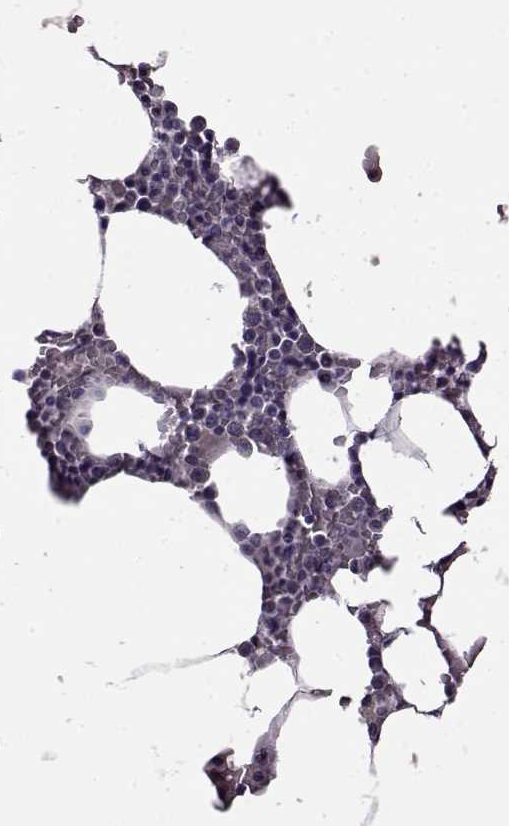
{"staining": {"intensity": "negative", "quantity": "none", "location": "none"}, "tissue": "bone marrow", "cell_type": "Hematopoietic cells", "image_type": "normal", "snomed": [{"axis": "morphology", "description": "Normal tissue, NOS"}, {"axis": "topography", "description": "Bone marrow"}], "caption": "Histopathology image shows no protein positivity in hematopoietic cells of unremarkable bone marrow.", "gene": "EDDM3B", "patient": {"sex": "female", "age": 52}}